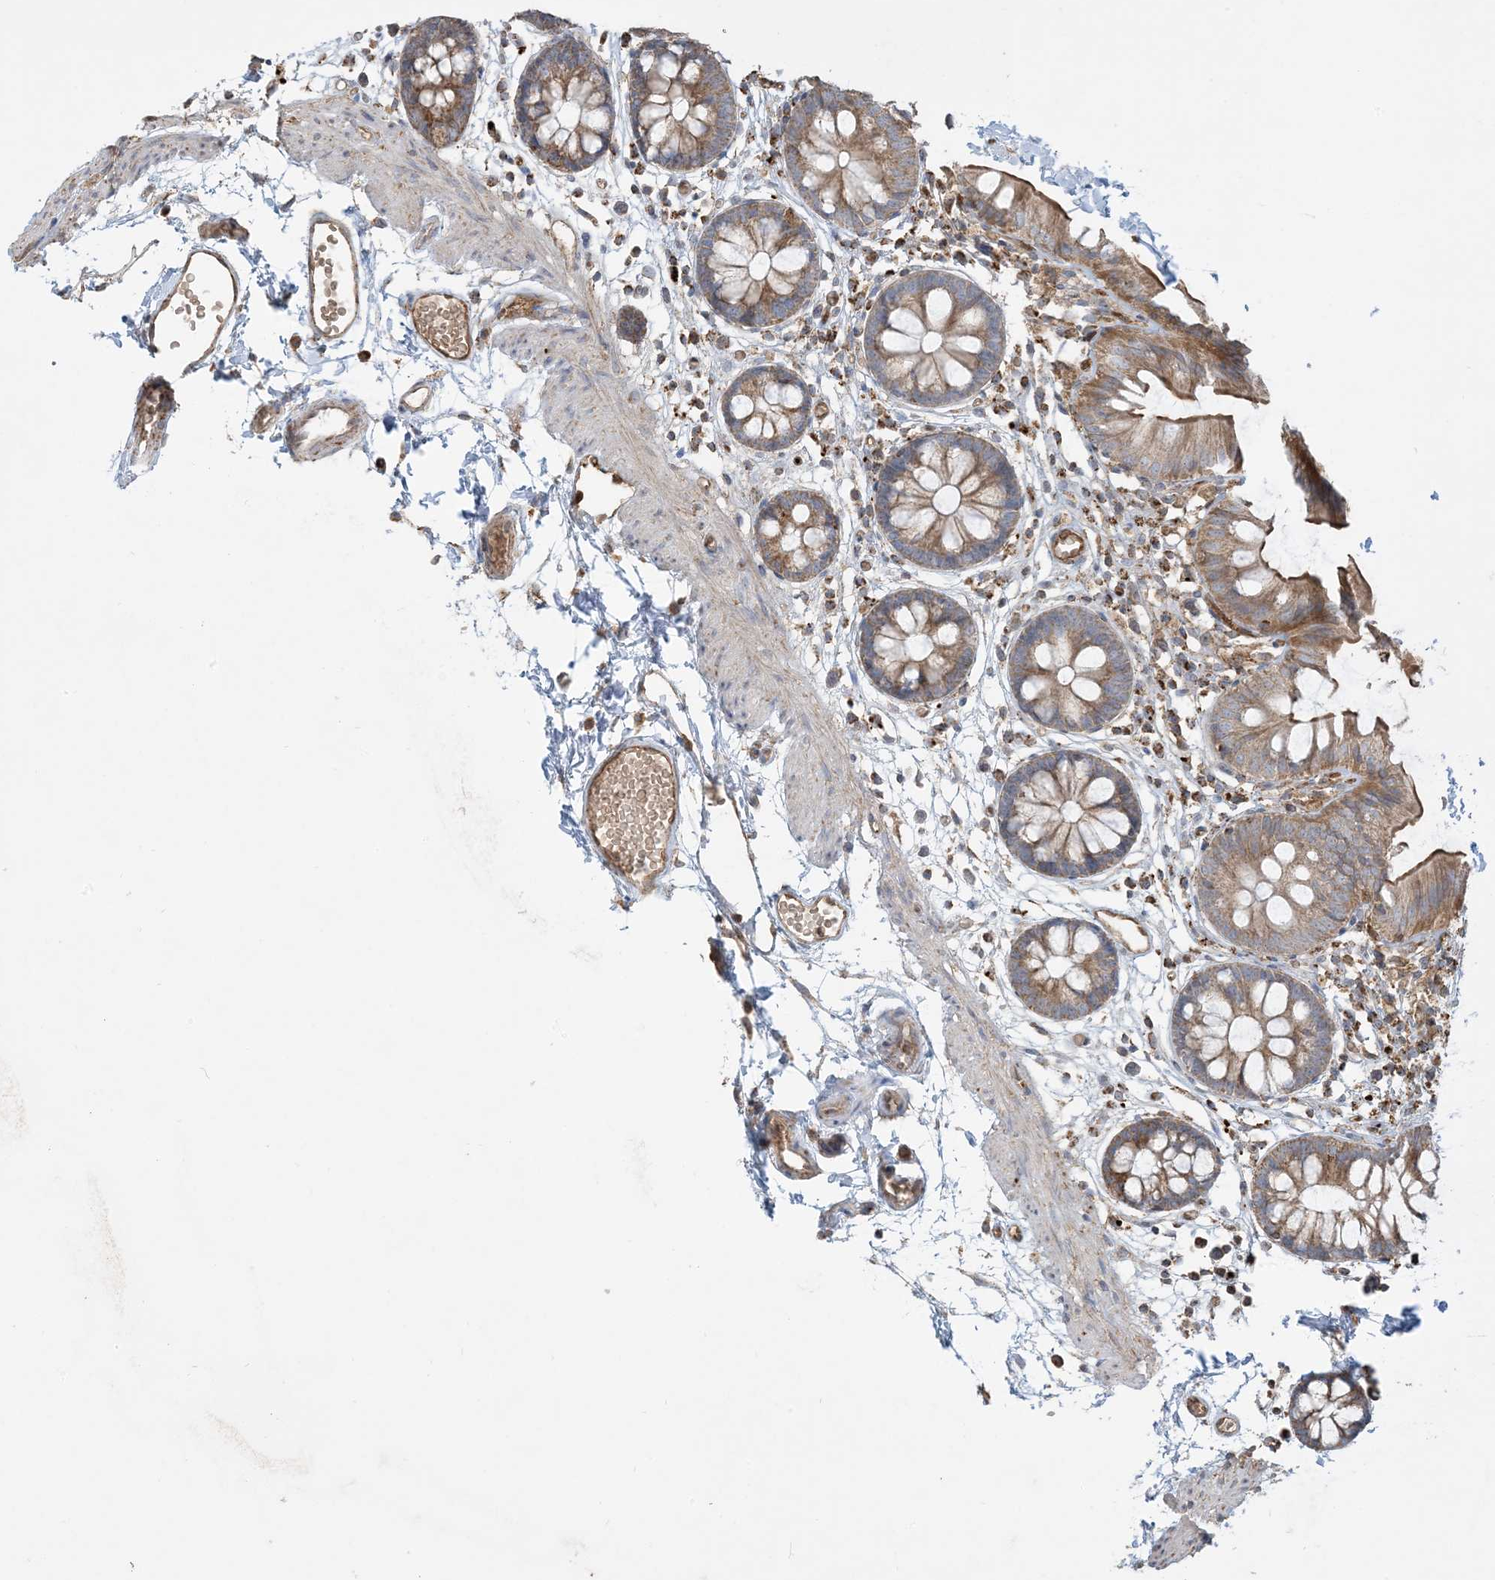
{"staining": {"intensity": "moderate", "quantity": ">75%", "location": "cytoplasmic/membranous"}, "tissue": "colon", "cell_type": "Endothelial cells", "image_type": "normal", "snomed": [{"axis": "morphology", "description": "Normal tissue, NOS"}, {"axis": "topography", "description": "Colon"}], "caption": "Colon stained with immunohistochemistry shows moderate cytoplasmic/membranous staining in approximately >75% of endothelial cells.", "gene": "PPM1F", "patient": {"sex": "male", "age": 56}}